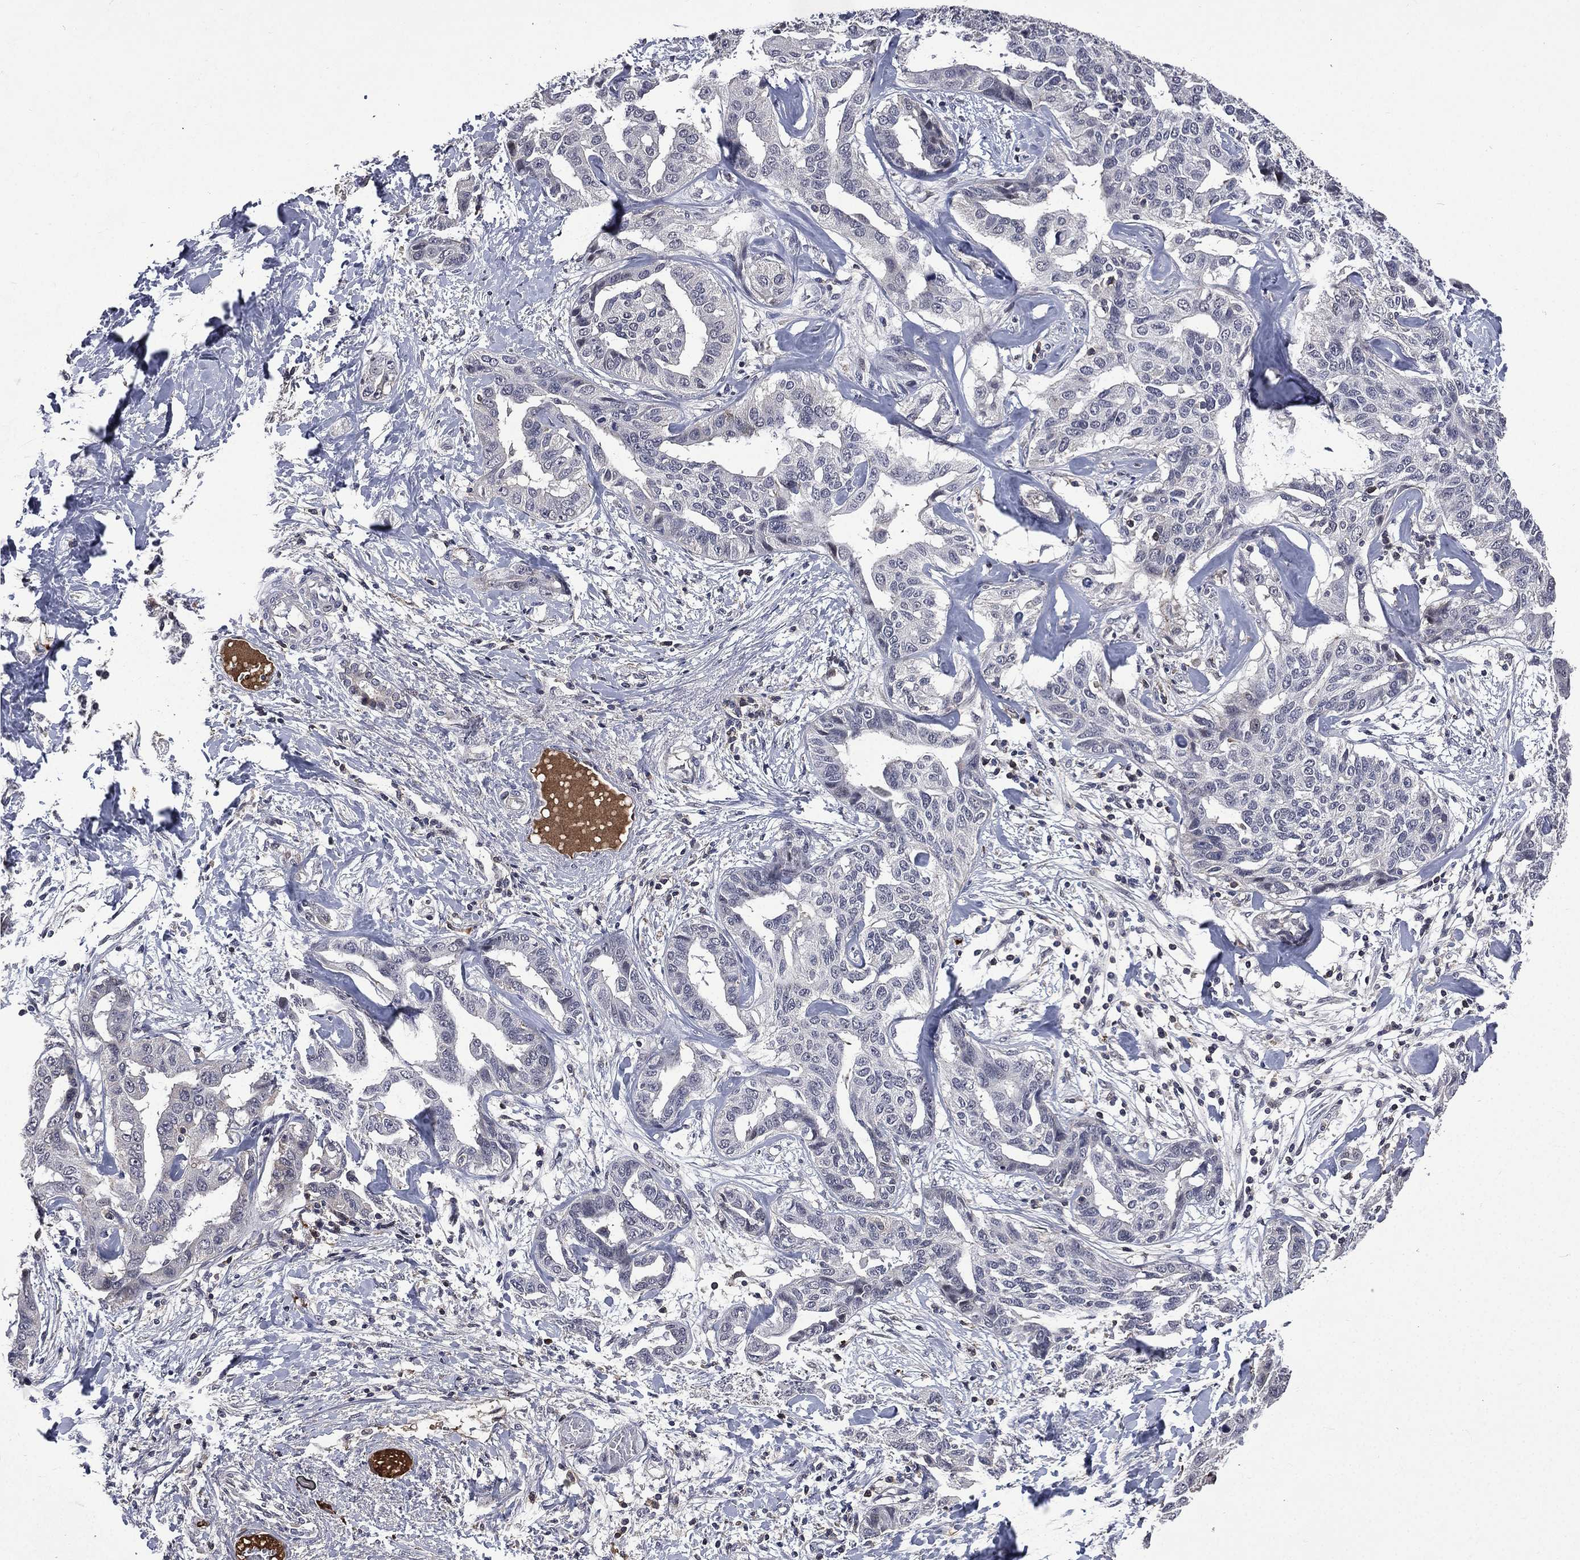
{"staining": {"intensity": "negative", "quantity": "none", "location": "none"}, "tissue": "liver cancer", "cell_type": "Tumor cells", "image_type": "cancer", "snomed": [{"axis": "morphology", "description": "Cholangiocarcinoma"}, {"axis": "topography", "description": "Liver"}], "caption": "IHC of liver cancer (cholangiocarcinoma) demonstrates no positivity in tumor cells. (DAB (3,3'-diaminobenzidine) immunohistochemistry, high magnification).", "gene": "FGG", "patient": {"sex": "male", "age": 59}}